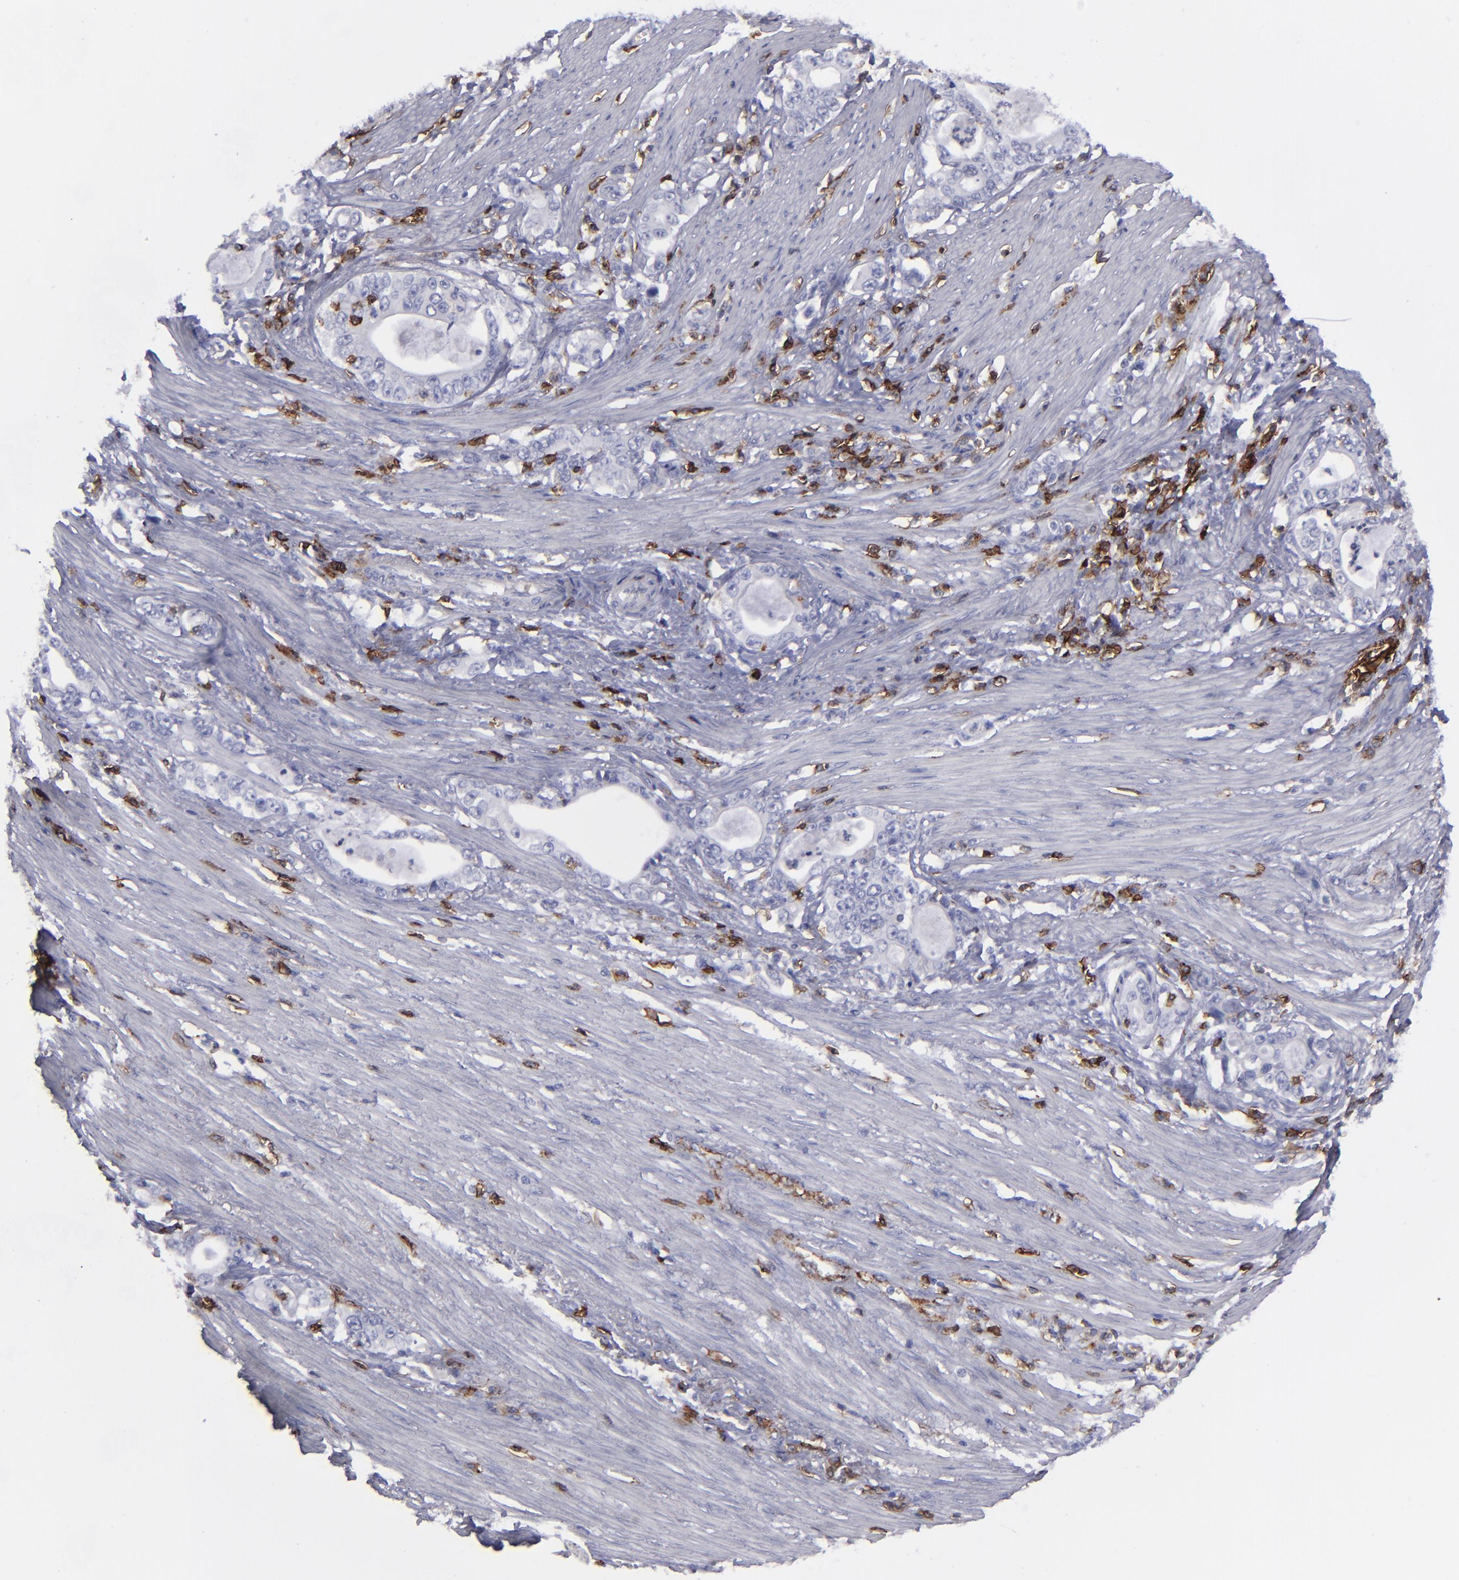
{"staining": {"intensity": "negative", "quantity": "none", "location": "none"}, "tissue": "stomach cancer", "cell_type": "Tumor cells", "image_type": "cancer", "snomed": [{"axis": "morphology", "description": "Adenocarcinoma, NOS"}, {"axis": "topography", "description": "Stomach, lower"}], "caption": "A histopathology image of stomach adenocarcinoma stained for a protein demonstrates no brown staining in tumor cells.", "gene": "CD27", "patient": {"sex": "female", "age": 72}}